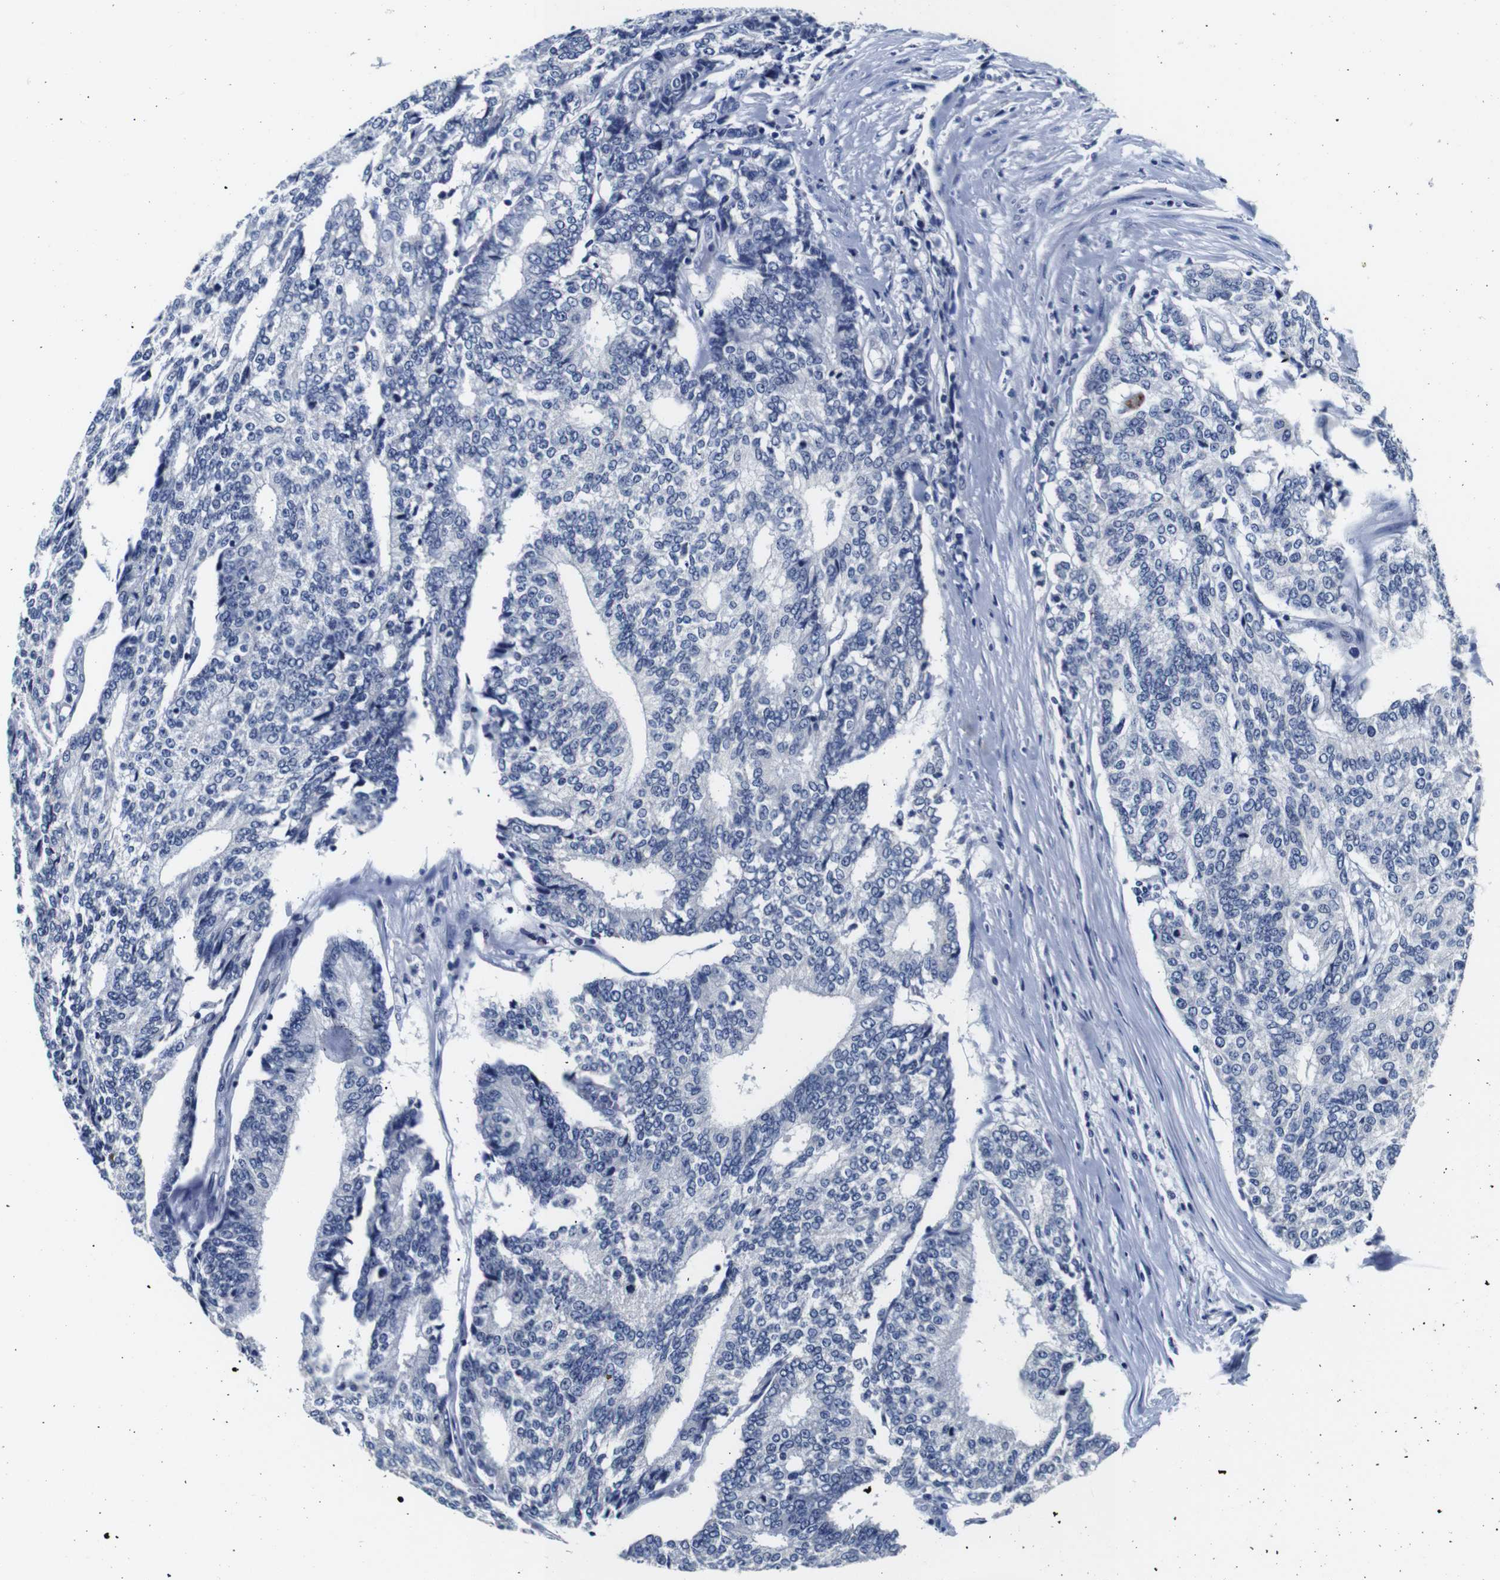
{"staining": {"intensity": "negative", "quantity": "none", "location": "none"}, "tissue": "prostate cancer", "cell_type": "Tumor cells", "image_type": "cancer", "snomed": [{"axis": "morphology", "description": "Normal tissue, NOS"}, {"axis": "morphology", "description": "Adenocarcinoma, High grade"}, {"axis": "topography", "description": "Prostate"}, {"axis": "topography", "description": "Seminal veicle"}], "caption": "Micrograph shows no significant protein staining in tumor cells of prostate cancer.", "gene": "GAP43", "patient": {"sex": "male", "age": 55}}